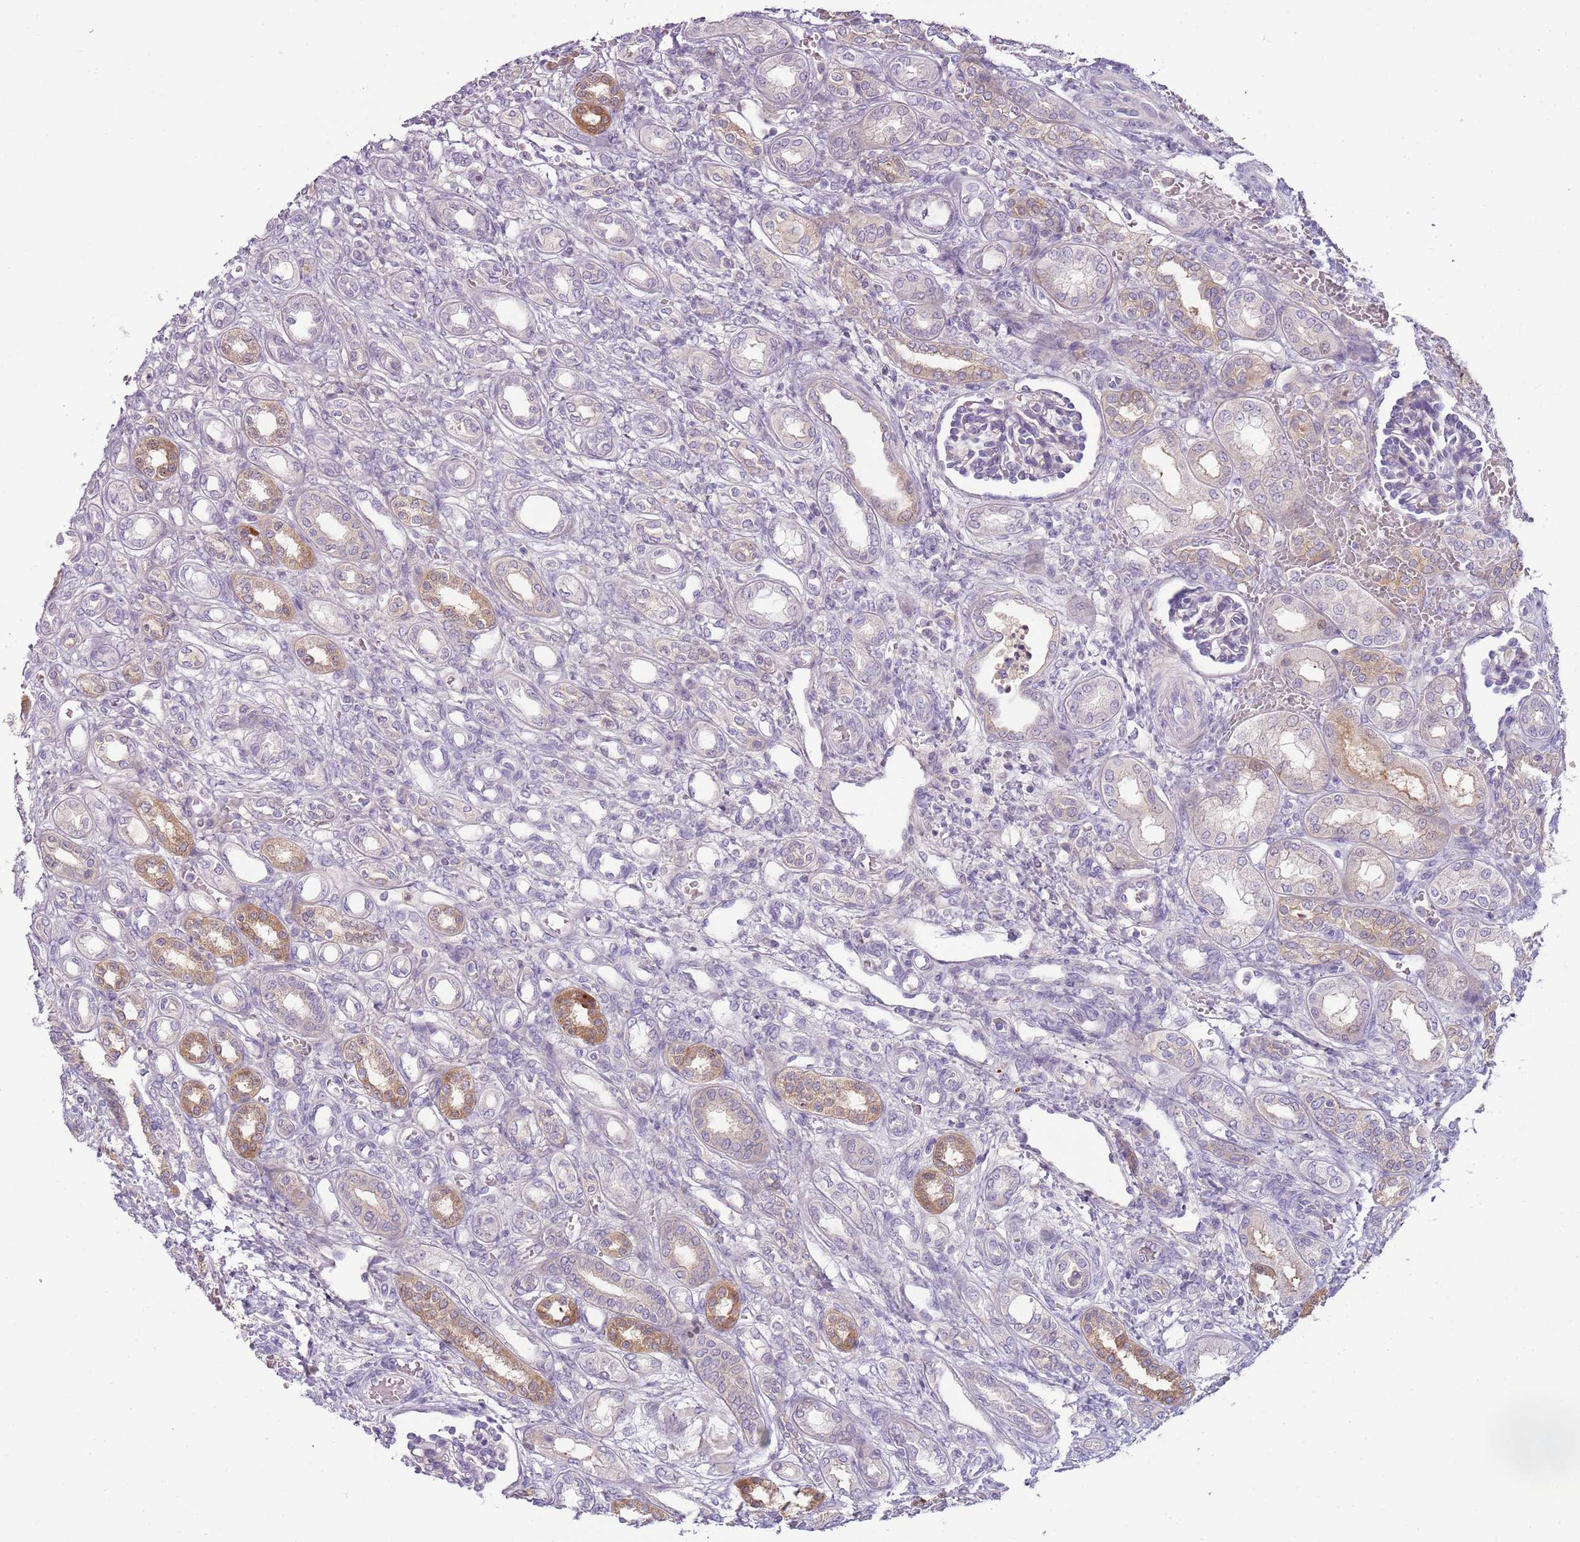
{"staining": {"intensity": "negative", "quantity": "none", "location": "none"}, "tissue": "kidney", "cell_type": "Cells in glomeruli", "image_type": "normal", "snomed": [{"axis": "morphology", "description": "Normal tissue, NOS"}, {"axis": "morphology", "description": "Neoplasm, malignant, NOS"}, {"axis": "topography", "description": "Kidney"}], "caption": "Immunohistochemistry (IHC) image of normal kidney stained for a protein (brown), which shows no expression in cells in glomeruli.", "gene": "ARHGAP5", "patient": {"sex": "female", "age": 1}}